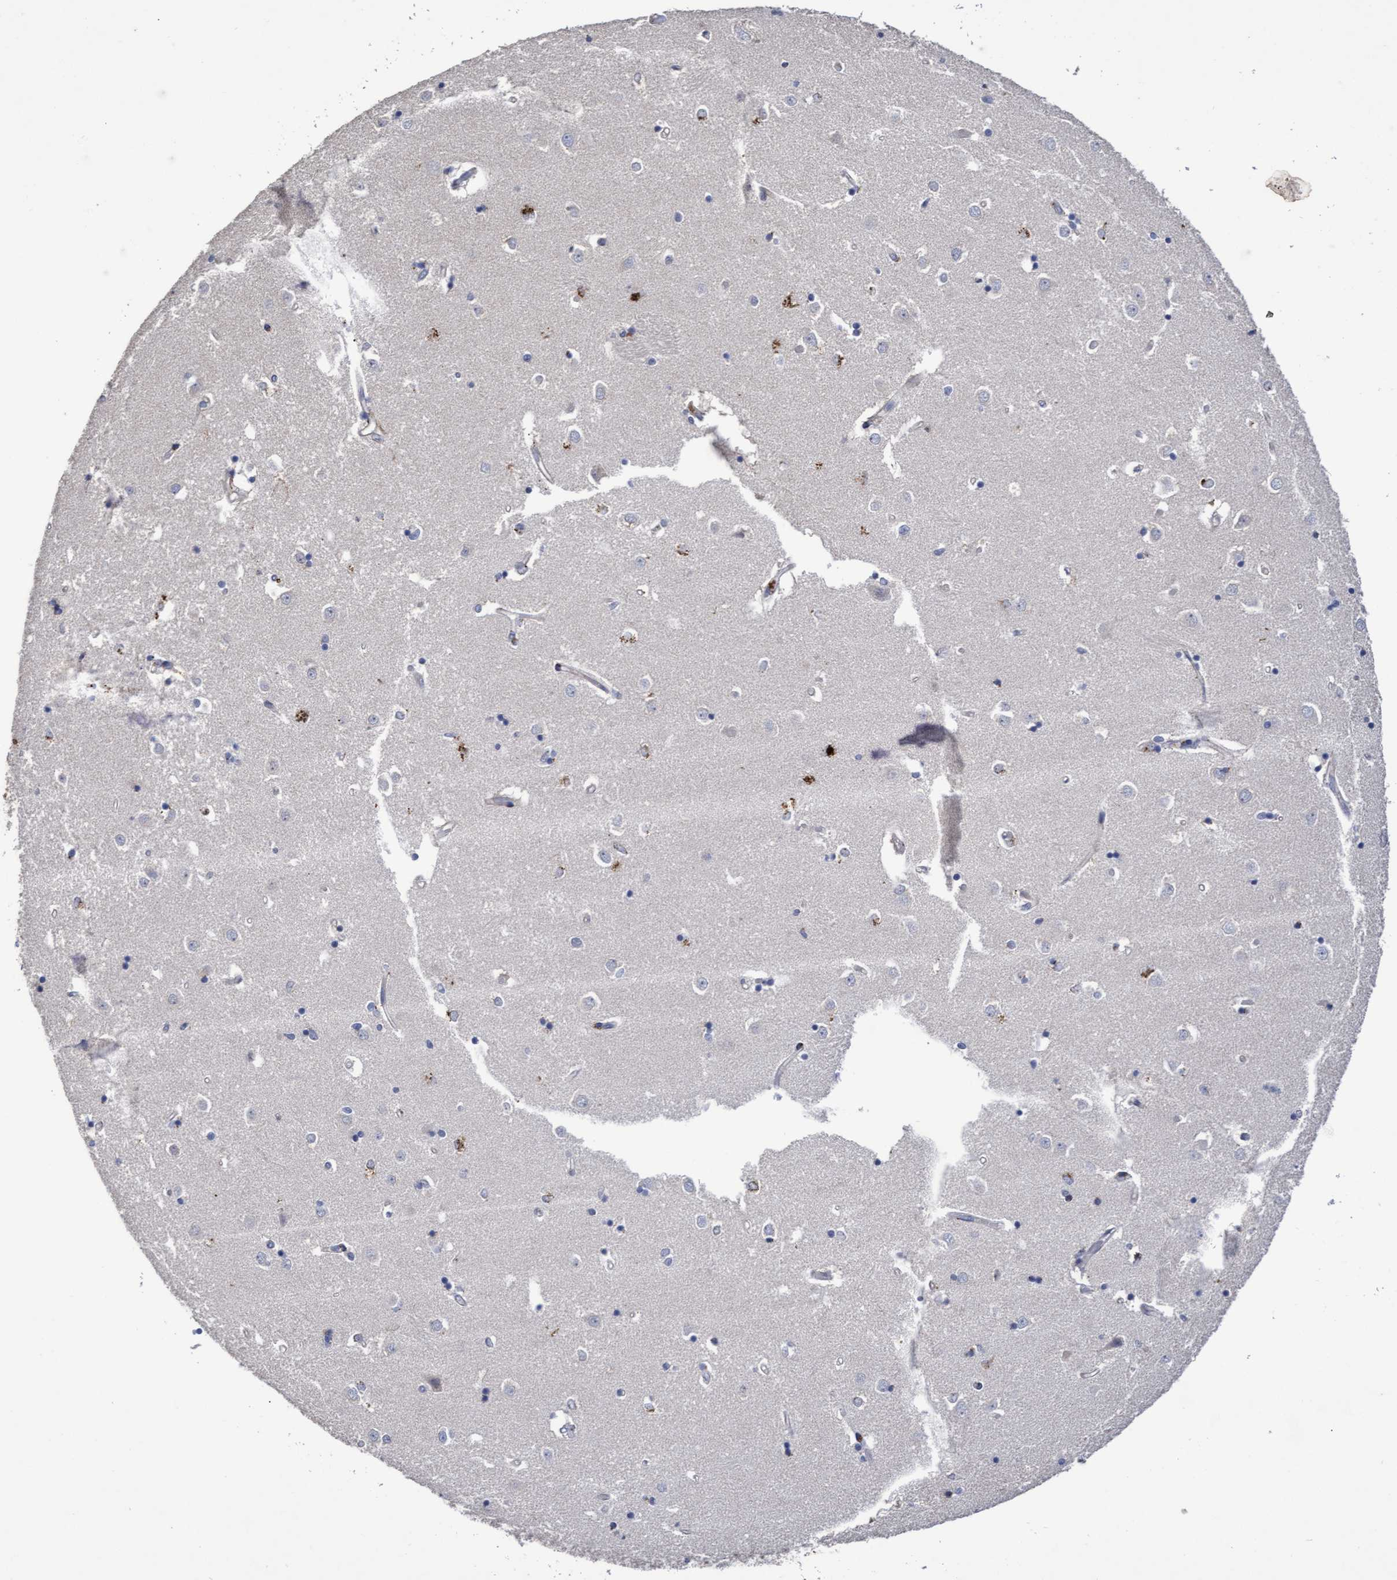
{"staining": {"intensity": "negative", "quantity": "none", "location": "none"}, "tissue": "caudate", "cell_type": "Glial cells", "image_type": "normal", "snomed": [{"axis": "morphology", "description": "Normal tissue, NOS"}, {"axis": "topography", "description": "Lateral ventricle wall"}], "caption": "The immunohistochemistry (IHC) photomicrograph has no significant positivity in glial cells of caudate. (DAB IHC visualized using brightfield microscopy, high magnification).", "gene": "KRT24", "patient": {"sex": "male", "age": 45}}